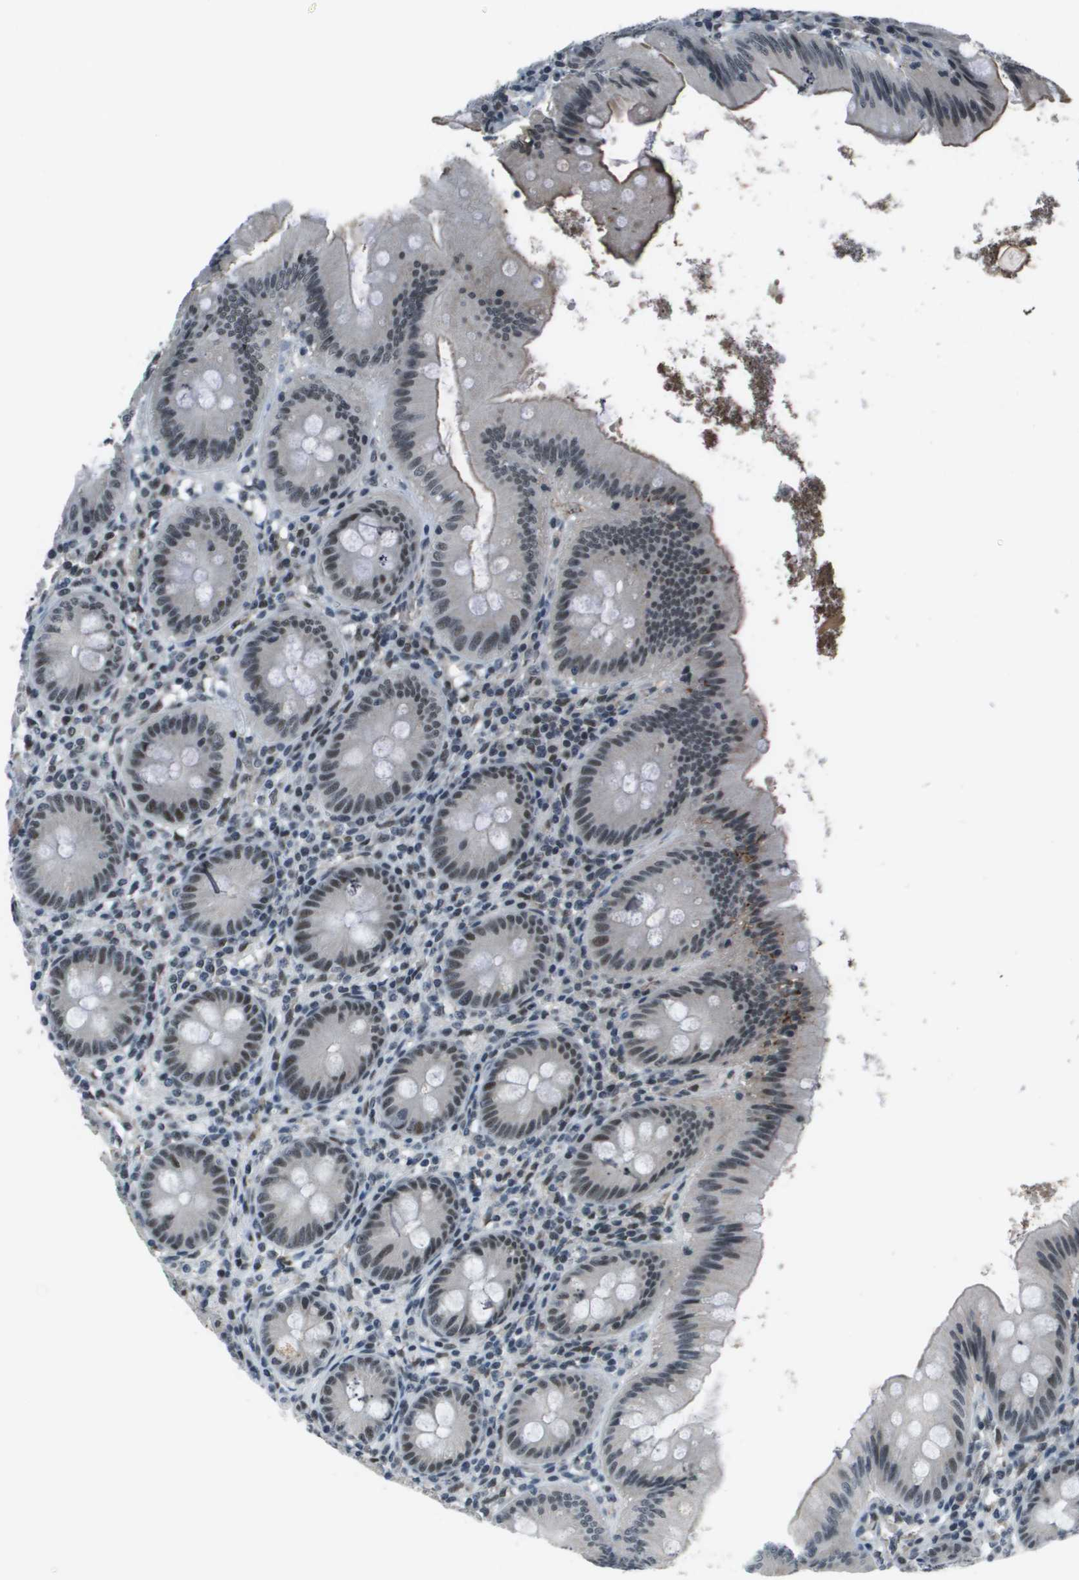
{"staining": {"intensity": "strong", "quantity": "25%-75%", "location": "nuclear"}, "tissue": "appendix", "cell_type": "Glandular cells", "image_type": "normal", "snomed": [{"axis": "morphology", "description": "Normal tissue, NOS"}, {"axis": "topography", "description": "Appendix"}], "caption": "Immunohistochemical staining of benign human appendix reveals high levels of strong nuclear positivity in approximately 25%-75% of glandular cells.", "gene": "THRAP3", "patient": {"sex": "male", "age": 56}}